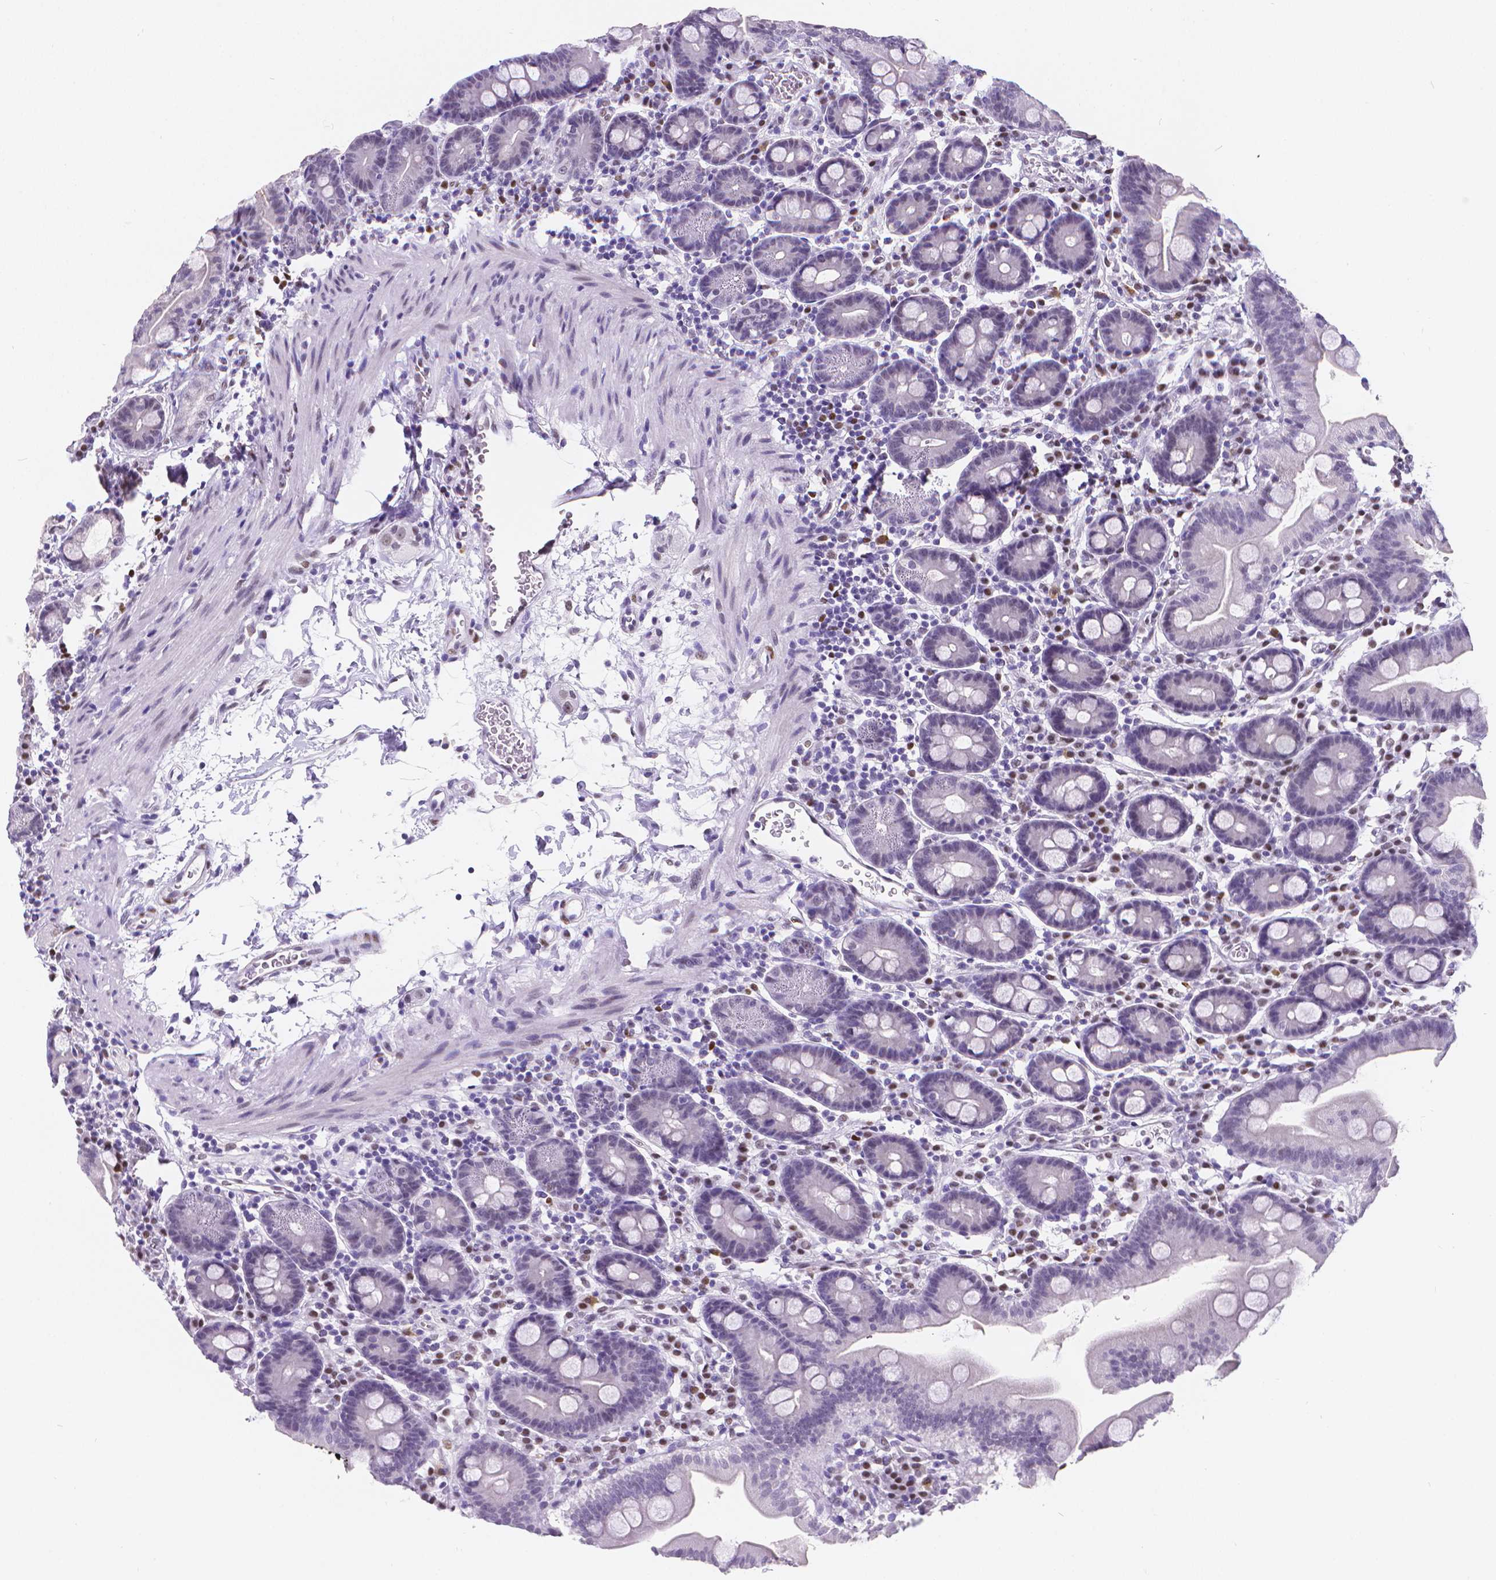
{"staining": {"intensity": "negative", "quantity": "none", "location": "none"}, "tissue": "duodenum", "cell_type": "Glandular cells", "image_type": "normal", "snomed": [{"axis": "morphology", "description": "Normal tissue, NOS"}, {"axis": "topography", "description": "Pancreas"}, {"axis": "topography", "description": "Duodenum"}], "caption": "Micrograph shows no significant protein staining in glandular cells of benign duodenum.", "gene": "MEF2C", "patient": {"sex": "male", "age": 59}}